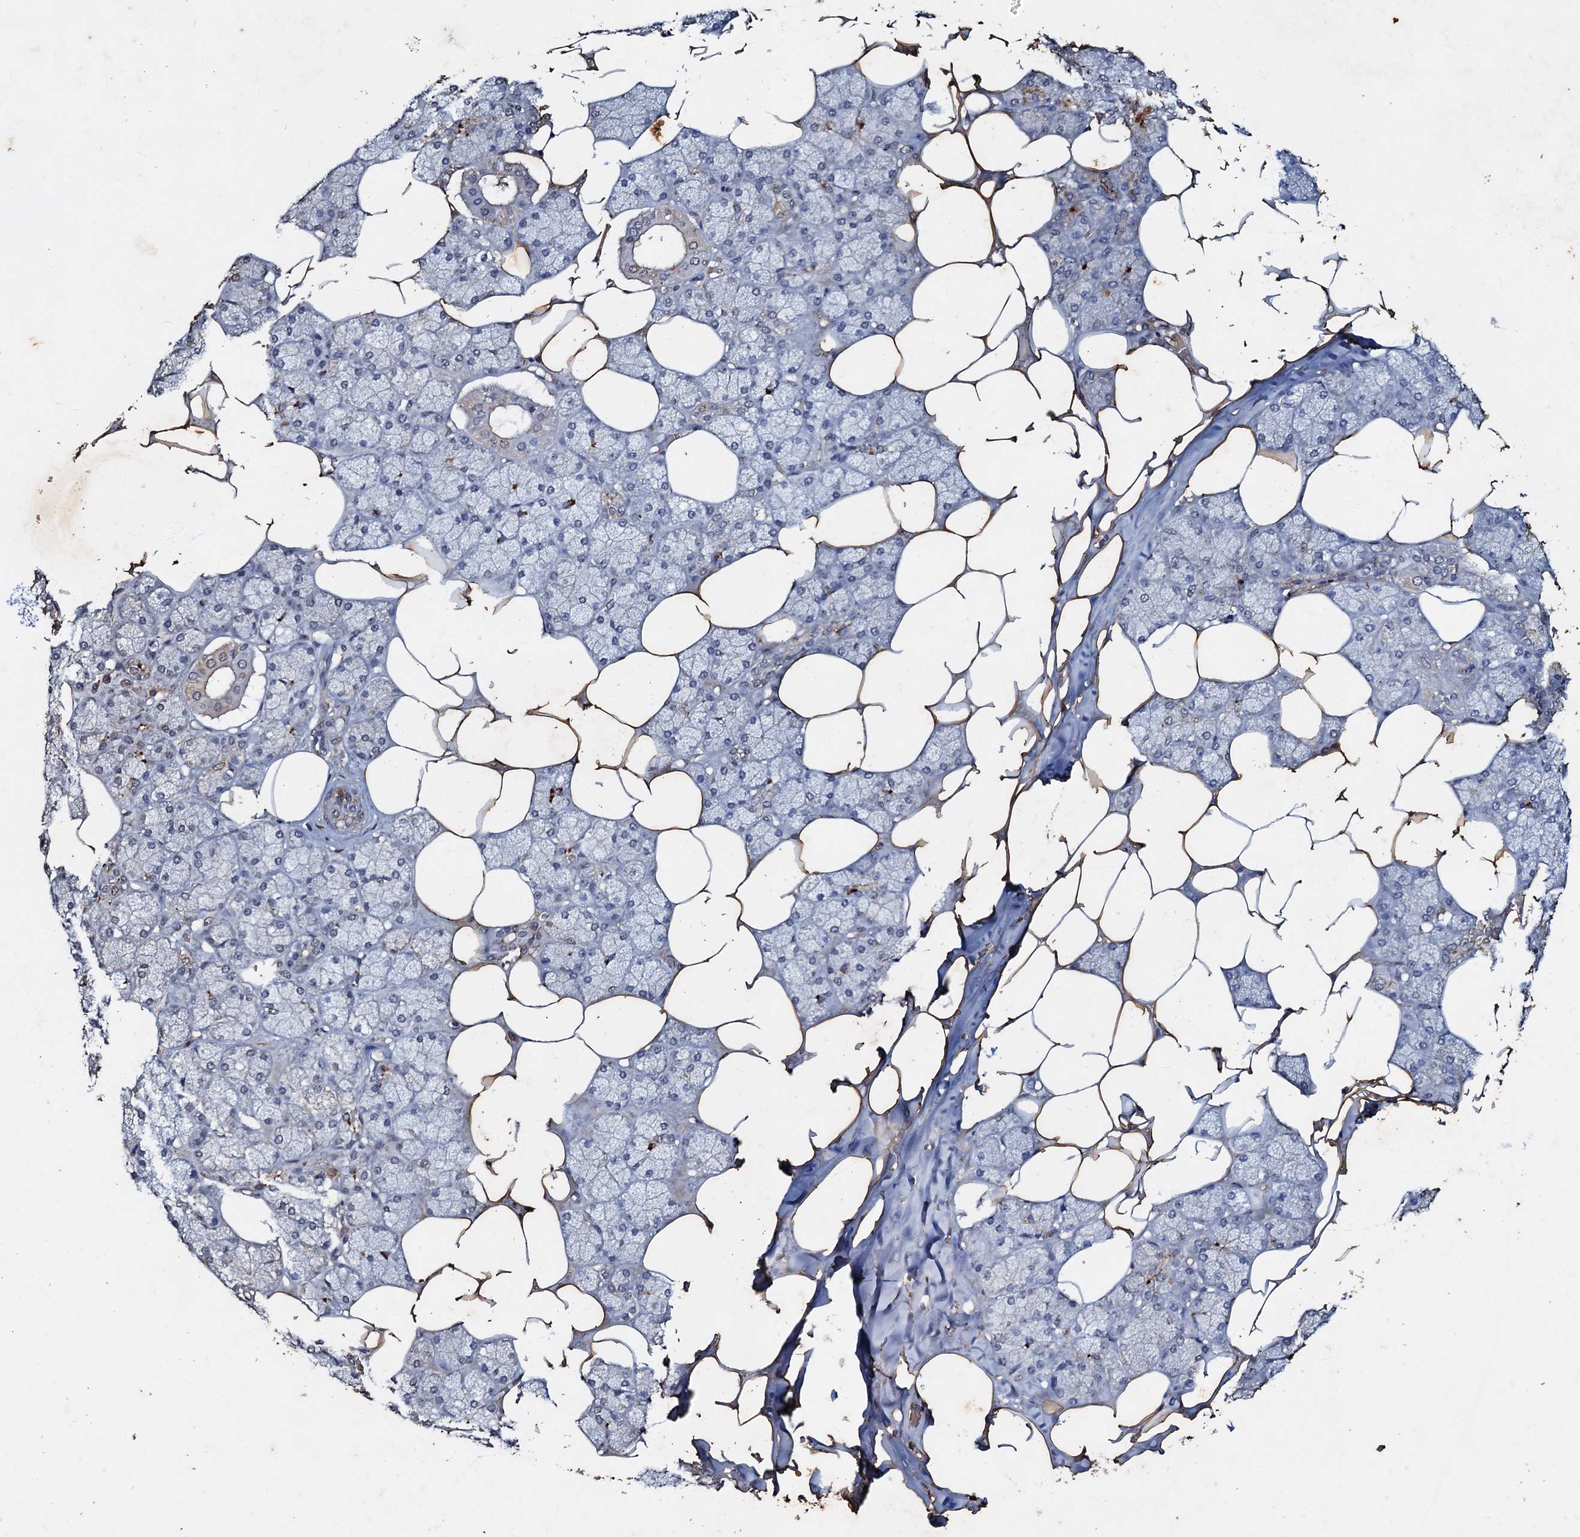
{"staining": {"intensity": "moderate", "quantity": "<25%", "location": "cytoplasmic/membranous"}, "tissue": "salivary gland", "cell_type": "Glandular cells", "image_type": "normal", "snomed": [{"axis": "morphology", "description": "Normal tissue, NOS"}, {"axis": "topography", "description": "Salivary gland"}], "caption": "Immunohistochemical staining of benign human salivary gland shows <25% levels of moderate cytoplasmic/membranous protein expression in about <25% of glandular cells. (DAB IHC, brown staining for protein, blue staining for nuclei).", "gene": "MANSC4", "patient": {"sex": "male", "age": 62}}